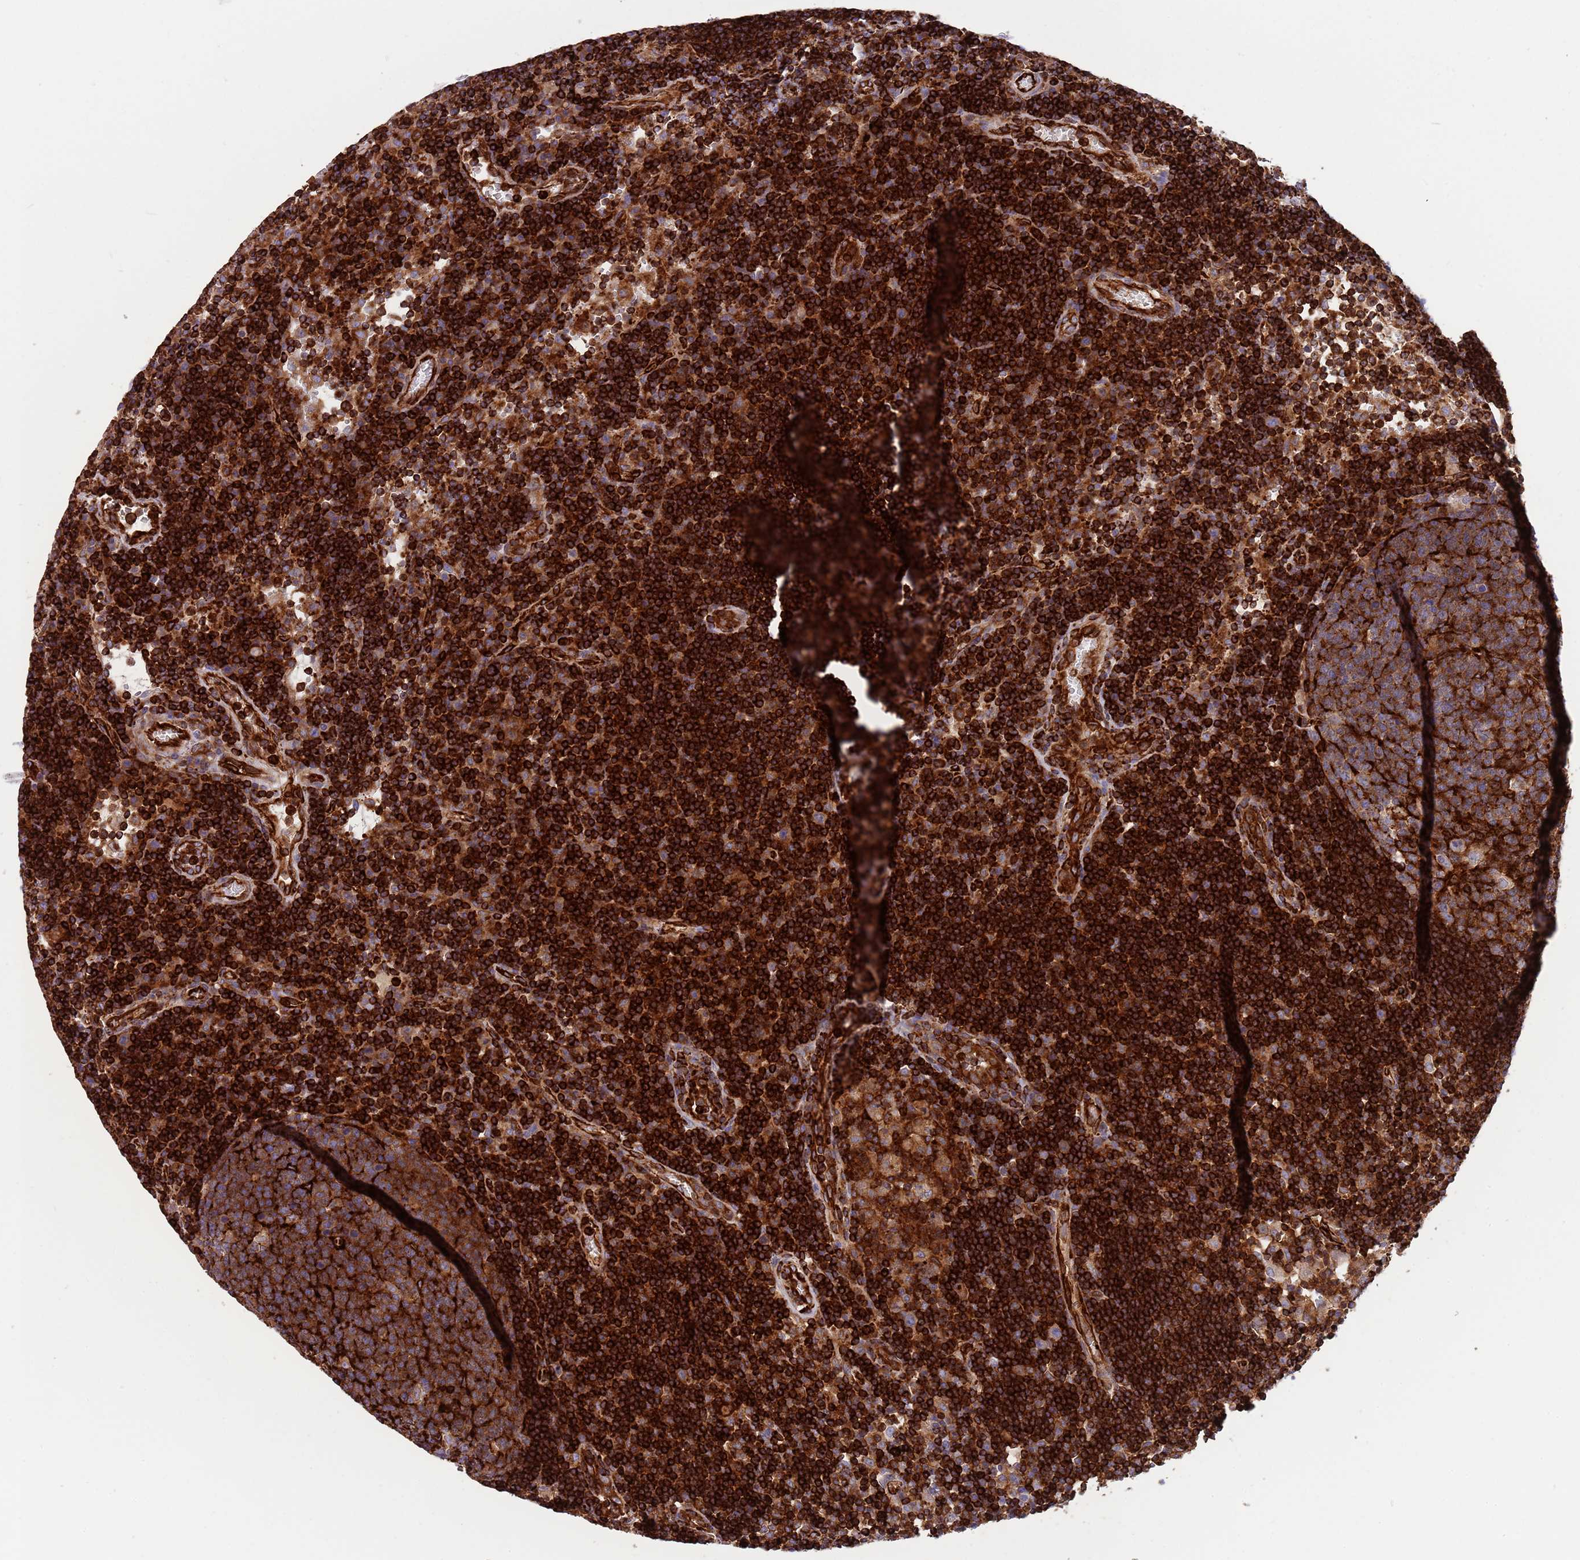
{"staining": {"intensity": "moderate", "quantity": ">75%", "location": "cytoplasmic/membranous"}, "tissue": "lymph node", "cell_type": "Germinal center cells", "image_type": "normal", "snomed": [{"axis": "morphology", "description": "Normal tissue, NOS"}, {"axis": "topography", "description": "Lymph node"}], "caption": "Moderate cytoplasmic/membranous staining is identified in approximately >75% of germinal center cells in unremarkable lymph node. (Stains: DAB in brown, nuclei in blue, Microscopy: brightfield microscopy at high magnification).", "gene": "KBTBD6", "patient": {"sex": "male", "age": 62}}